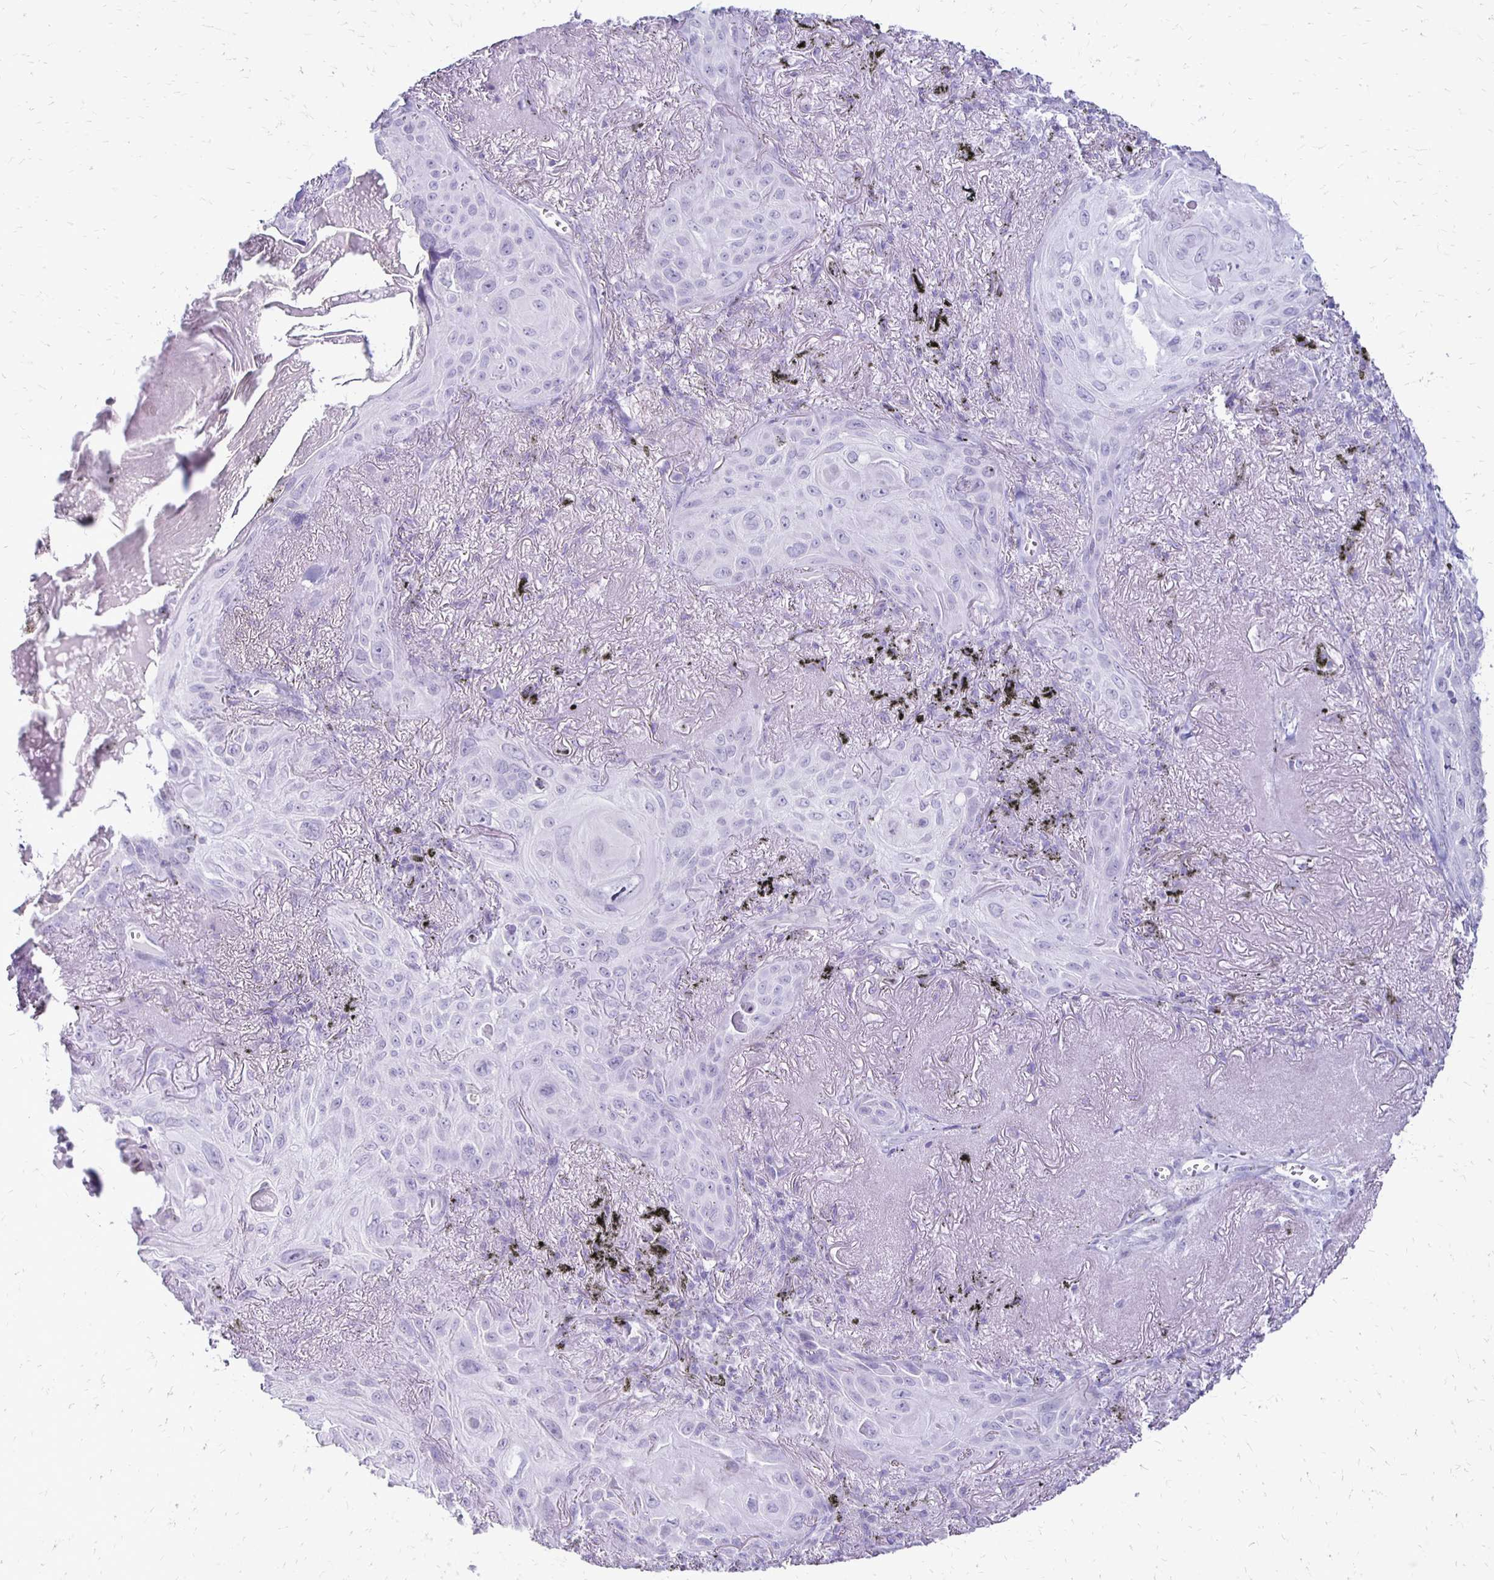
{"staining": {"intensity": "negative", "quantity": "none", "location": "none"}, "tissue": "lung cancer", "cell_type": "Tumor cells", "image_type": "cancer", "snomed": [{"axis": "morphology", "description": "Squamous cell carcinoma, NOS"}, {"axis": "topography", "description": "Lung"}], "caption": "The IHC photomicrograph has no significant positivity in tumor cells of lung cancer (squamous cell carcinoma) tissue.", "gene": "RYR1", "patient": {"sex": "male", "age": 79}}